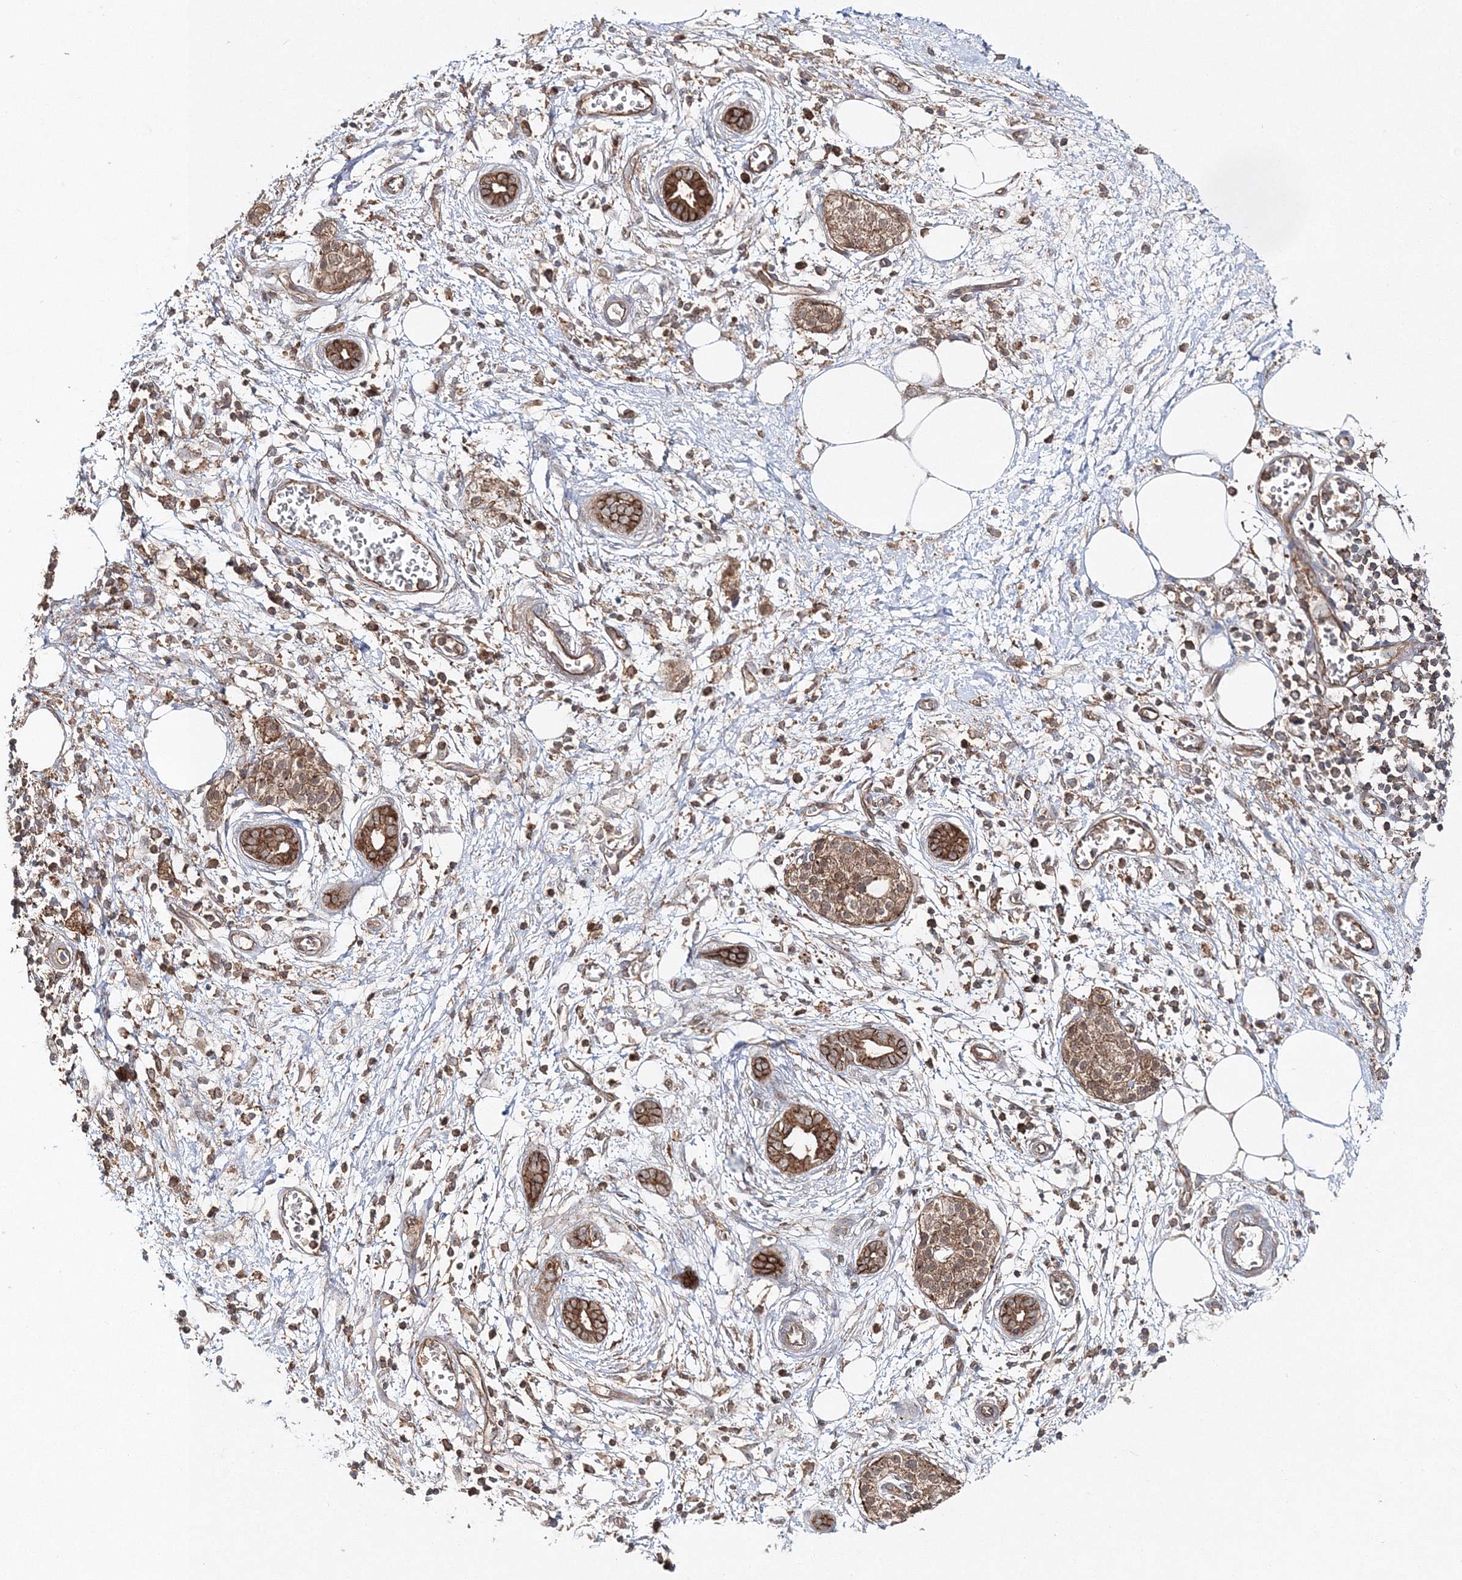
{"staining": {"intensity": "moderate", "quantity": ">75%", "location": "cytoplasmic/membranous"}, "tissue": "pancreatic cancer", "cell_type": "Tumor cells", "image_type": "cancer", "snomed": [{"axis": "morphology", "description": "Adenocarcinoma, NOS"}, {"axis": "topography", "description": "Pancreas"}], "caption": "Protein expression analysis of human pancreatic cancer reveals moderate cytoplasmic/membranous expression in approximately >75% of tumor cells. (brown staining indicates protein expression, while blue staining denotes nuclei).", "gene": "PCBD2", "patient": {"sex": "male", "age": 78}}